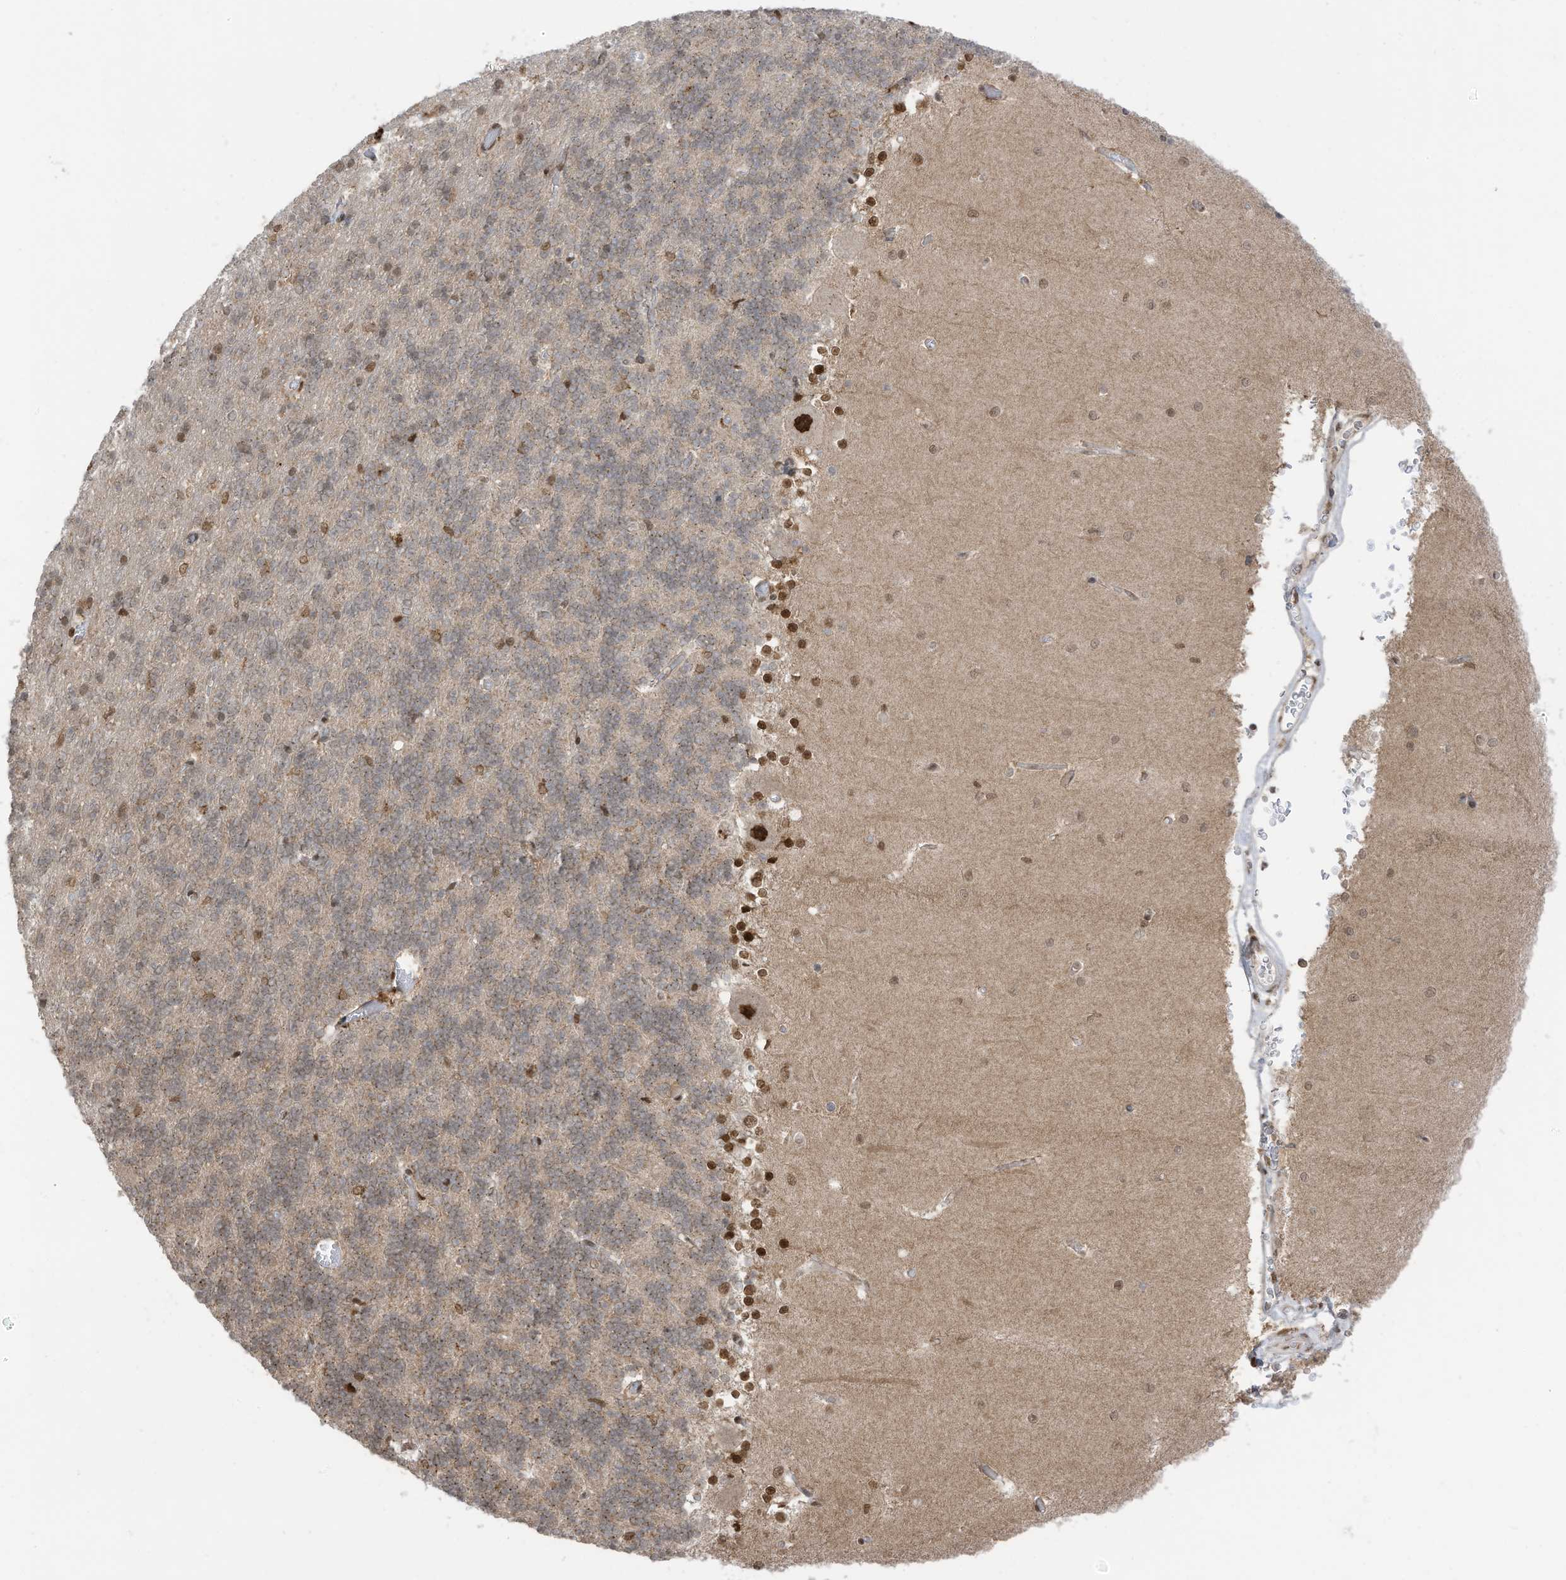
{"staining": {"intensity": "moderate", "quantity": "<25%", "location": "cytoplasmic/membranous,nuclear"}, "tissue": "cerebellum", "cell_type": "Cells in granular layer", "image_type": "normal", "snomed": [{"axis": "morphology", "description": "Normal tissue, NOS"}, {"axis": "topography", "description": "Cerebellum"}], "caption": "Immunohistochemical staining of benign human cerebellum displays moderate cytoplasmic/membranous,nuclear protein positivity in about <25% of cells in granular layer. The staining was performed using DAB (3,3'-diaminobenzidine) to visualize the protein expression in brown, while the nuclei were stained in blue with hematoxylin (Magnification: 20x).", "gene": "KPNB1", "patient": {"sex": "male", "age": 37}}